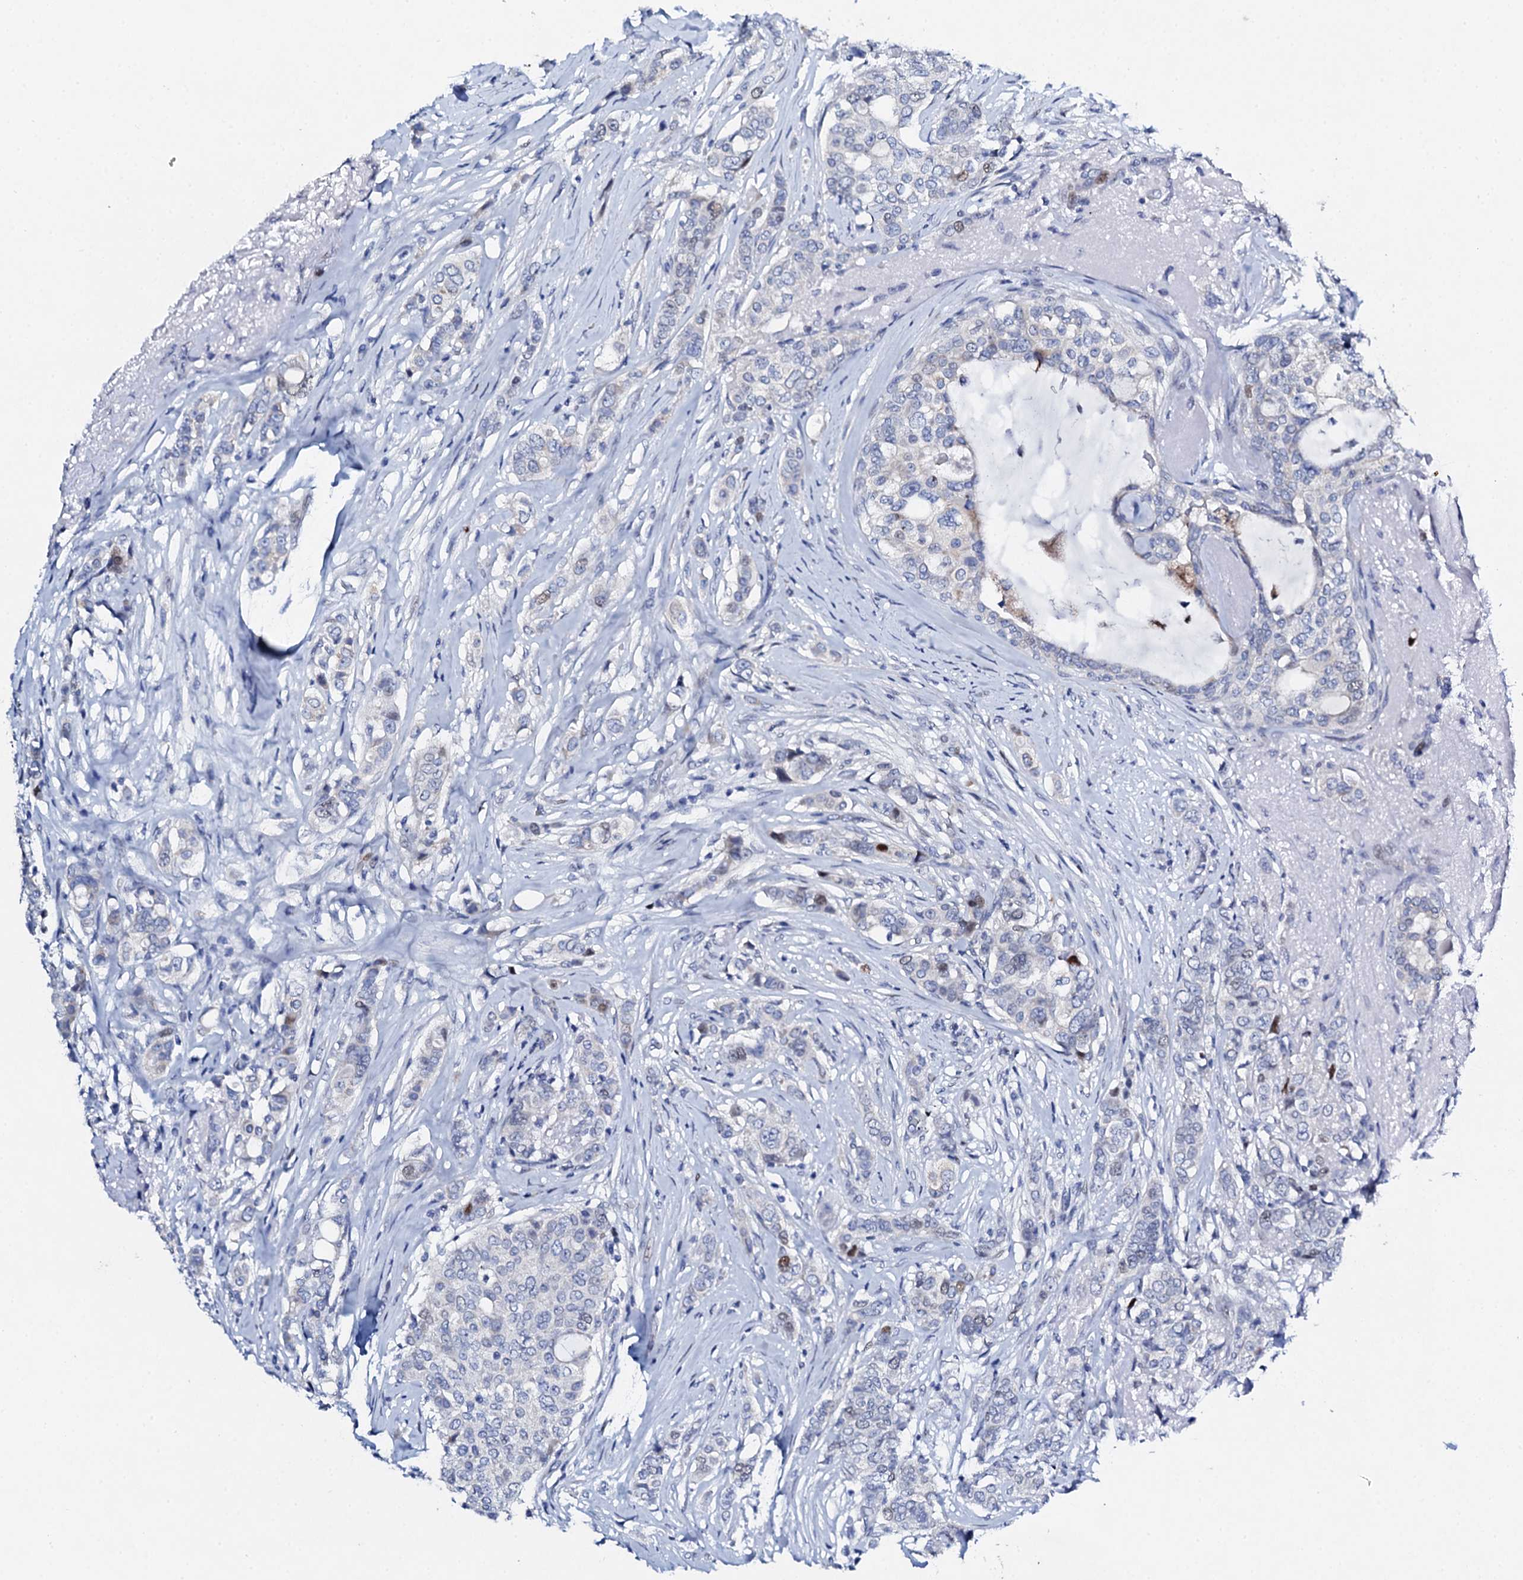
{"staining": {"intensity": "moderate", "quantity": "<25%", "location": "nuclear"}, "tissue": "breast cancer", "cell_type": "Tumor cells", "image_type": "cancer", "snomed": [{"axis": "morphology", "description": "Lobular carcinoma"}, {"axis": "topography", "description": "Breast"}], "caption": "This is an image of IHC staining of breast cancer (lobular carcinoma), which shows moderate expression in the nuclear of tumor cells.", "gene": "NUDT13", "patient": {"sex": "female", "age": 51}}